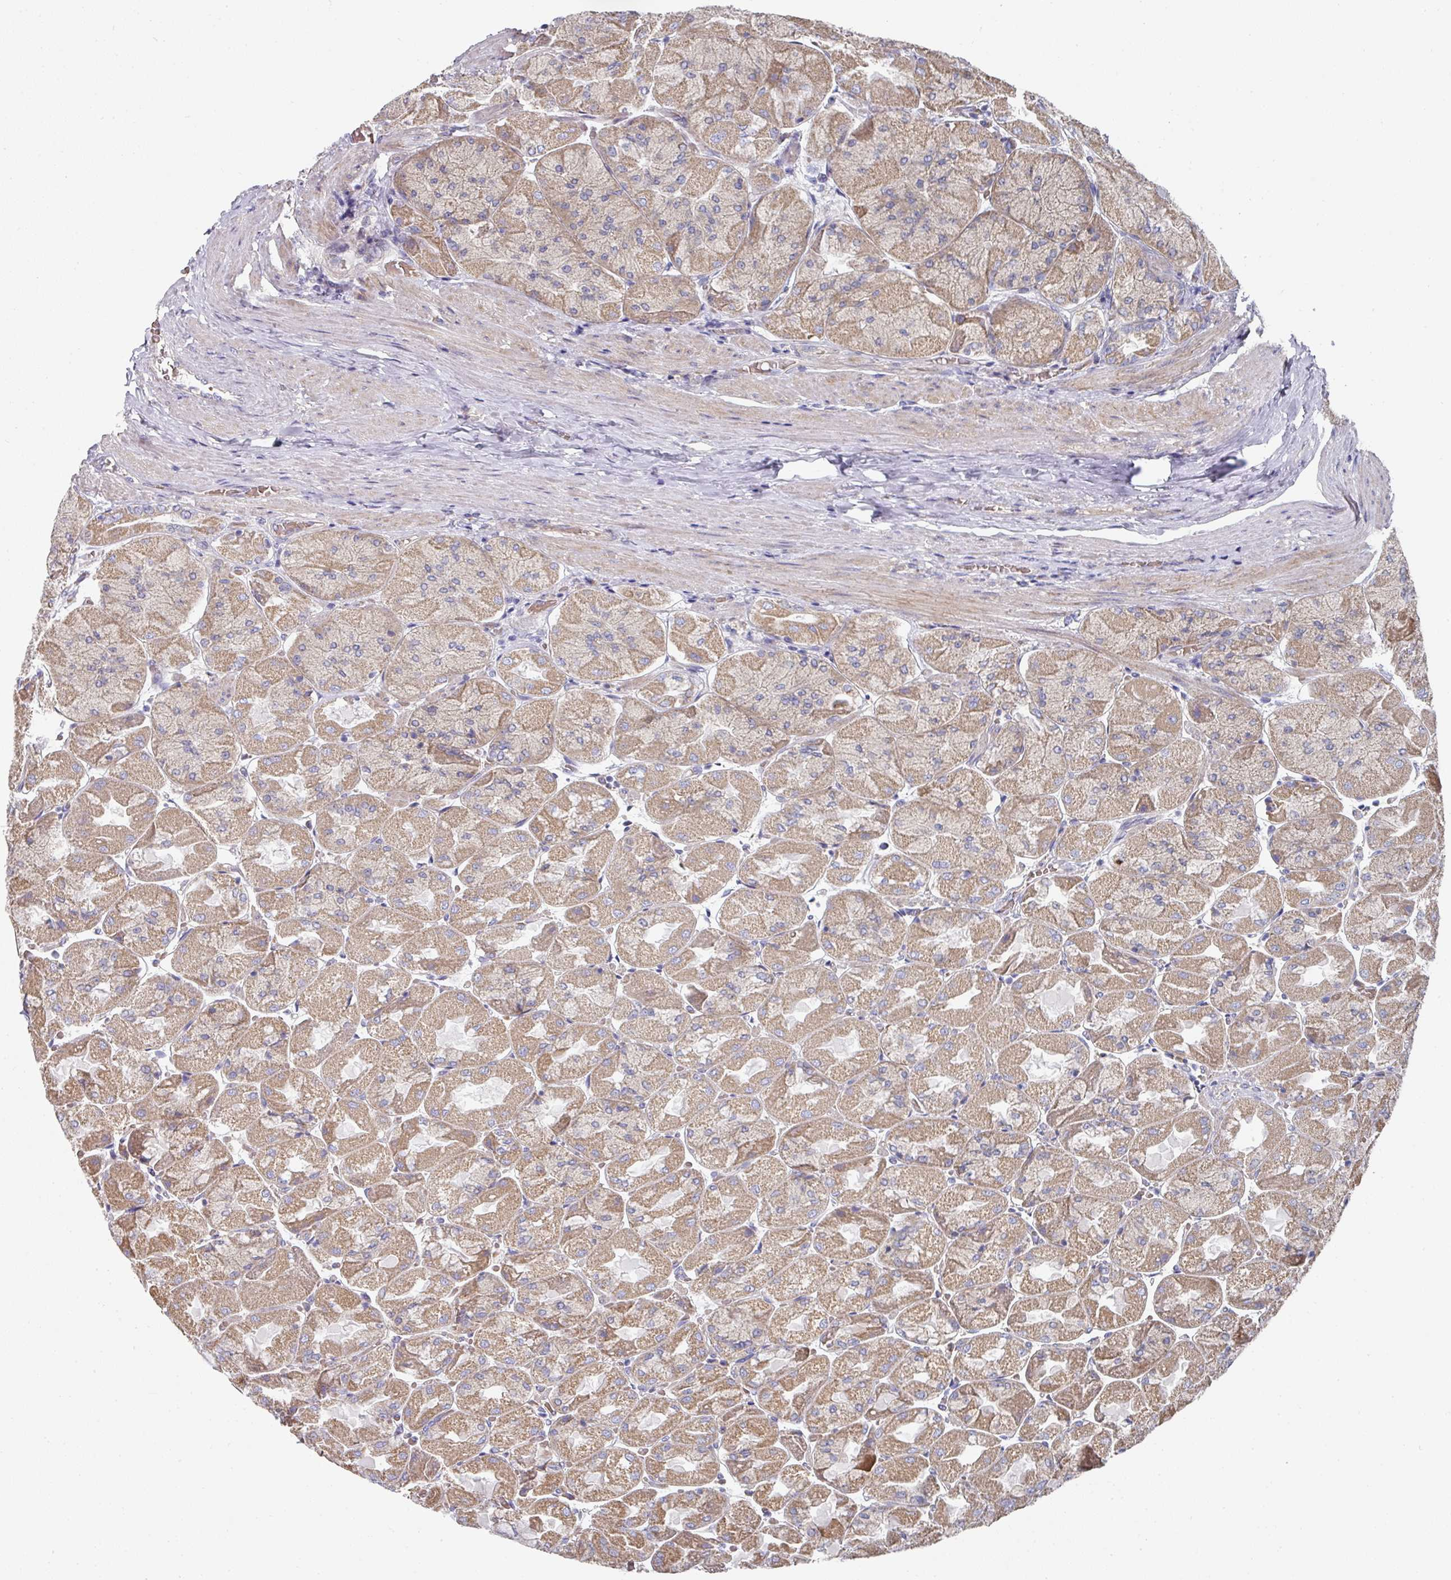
{"staining": {"intensity": "moderate", "quantity": "25%-75%", "location": "cytoplasmic/membranous"}, "tissue": "stomach", "cell_type": "Glandular cells", "image_type": "normal", "snomed": [{"axis": "morphology", "description": "Normal tissue, NOS"}, {"axis": "topography", "description": "Stomach"}], "caption": "Glandular cells show medium levels of moderate cytoplasmic/membranous expression in approximately 25%-75% of cells in normal stomach.", "gene": "PYROXD2", "patient": {"sex": "female", "age": 61}}